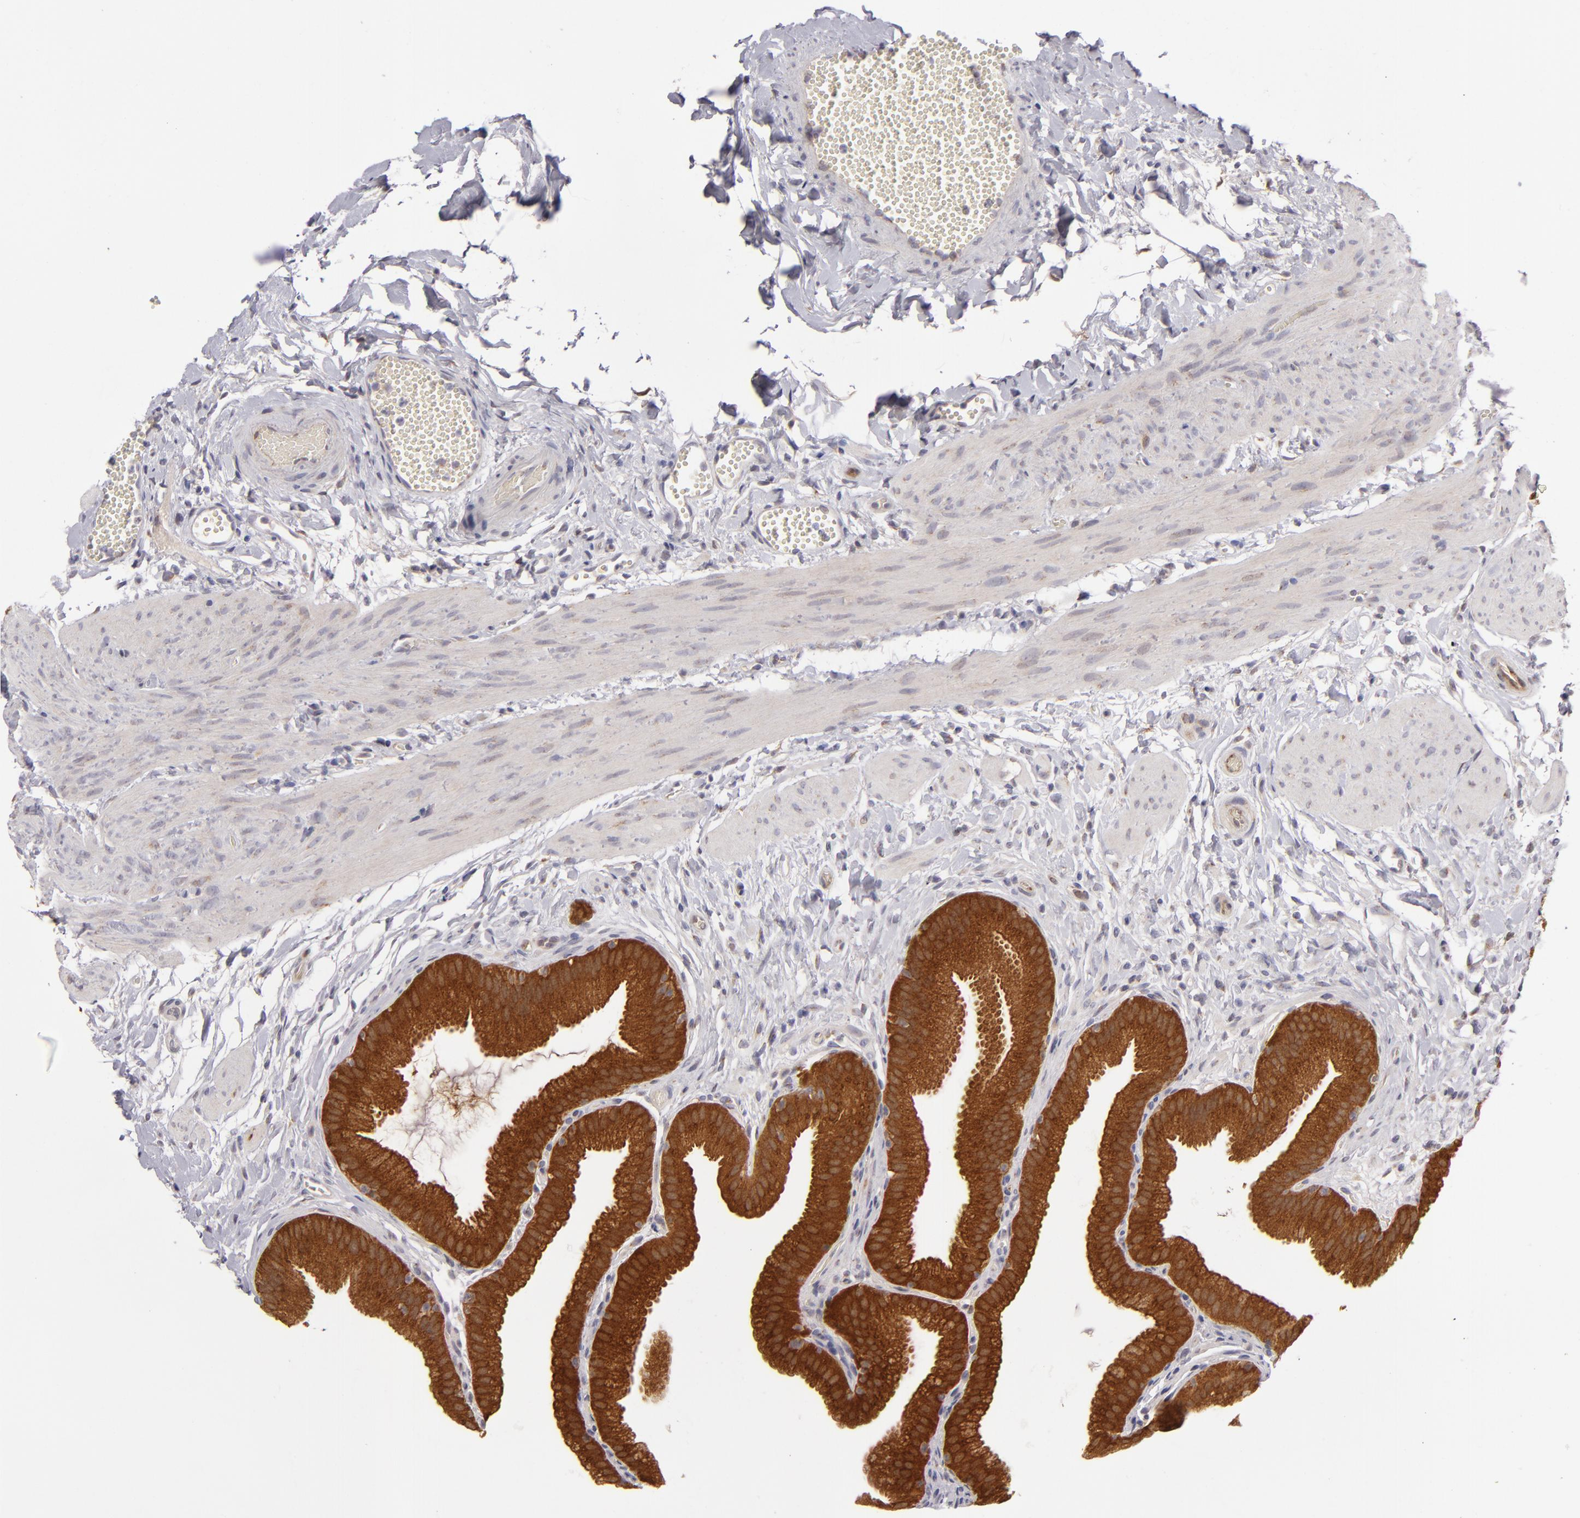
{"staining": {"intensity": "strong", "quantity": ">75%", "location": "cytoplasmic/membranous"}, "tissue": "gallbladder", "cell_type": "Glandular cells", "image_type": "normal", "snomed": [{"axis": "morphology", "description": "Normal tissue, NOS"}, {"axis": "topography", "description": "Gallbladder"}], "caption": "High-power microscopy captured an immunohistochemistry histopathology image of unremarkable gallbladder, revealing strong cytoplasmic/membranous positivity in about >75% of glandular cells. (DAB (3,3'-diaminobenzidine) = brown stain, brightfield microscopy at high magnification).", "gene": "SH2D4A", "patient": {"sex": "female", "age": 63}}